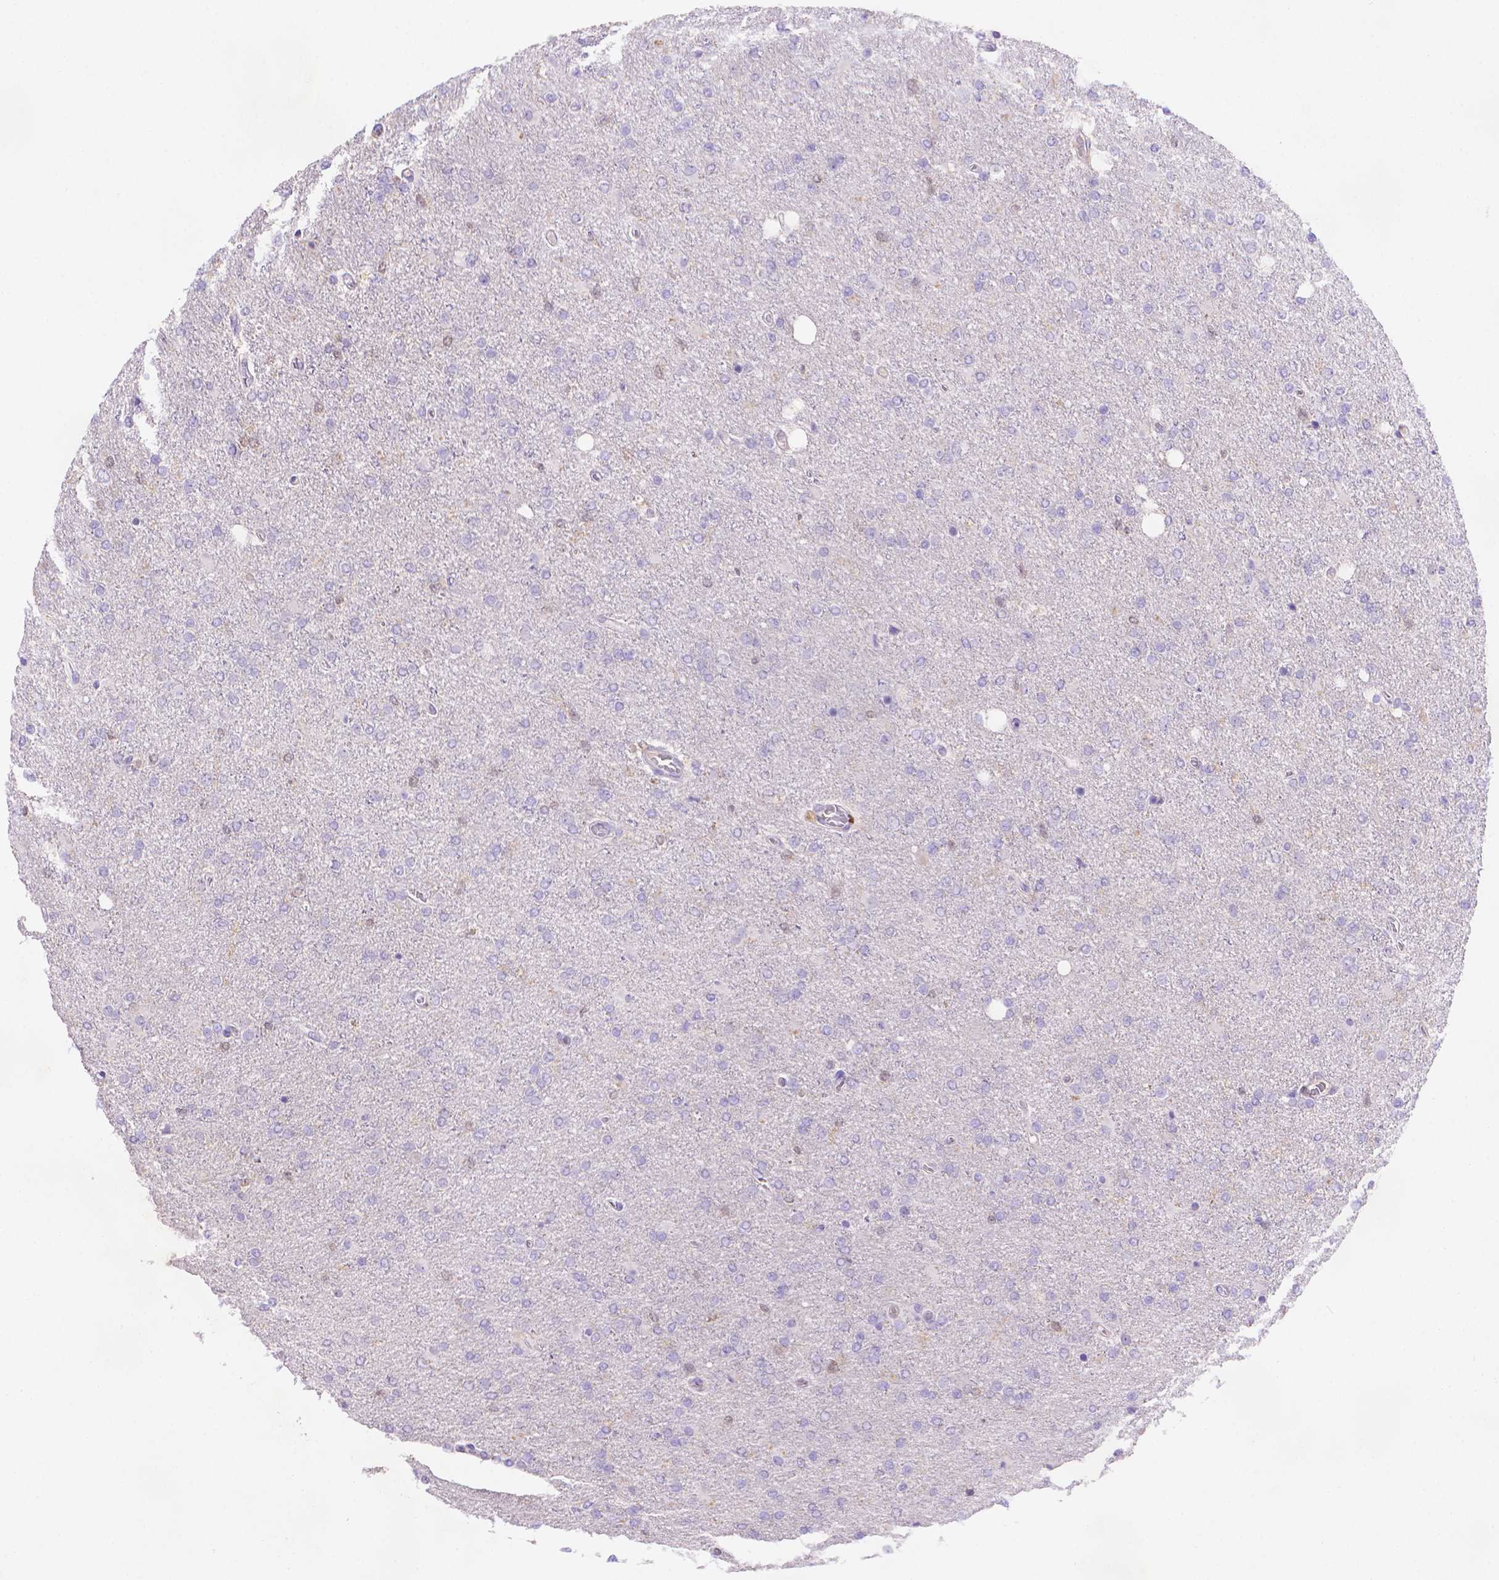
{"staining": {"intensity": "negative", "quantity": "none", "location": "none"}, "tissue": "glioma", "cell_type": "Tumor cells", "image_type": "cancer", "snomed": [{"axis": "morphology", "description": "Glioma, malignant, High grade"}, {"axis": "topography", "description": "Cerebral cortex"}], "caption": "A high-resolution photomicrograph shows immunohistochemistry staining of malignant high-grade glioma, which demonstrates no significant positivity in tumor cells.", "gene": "FGD2", "patient": {"sex": "male", "age": 70}}